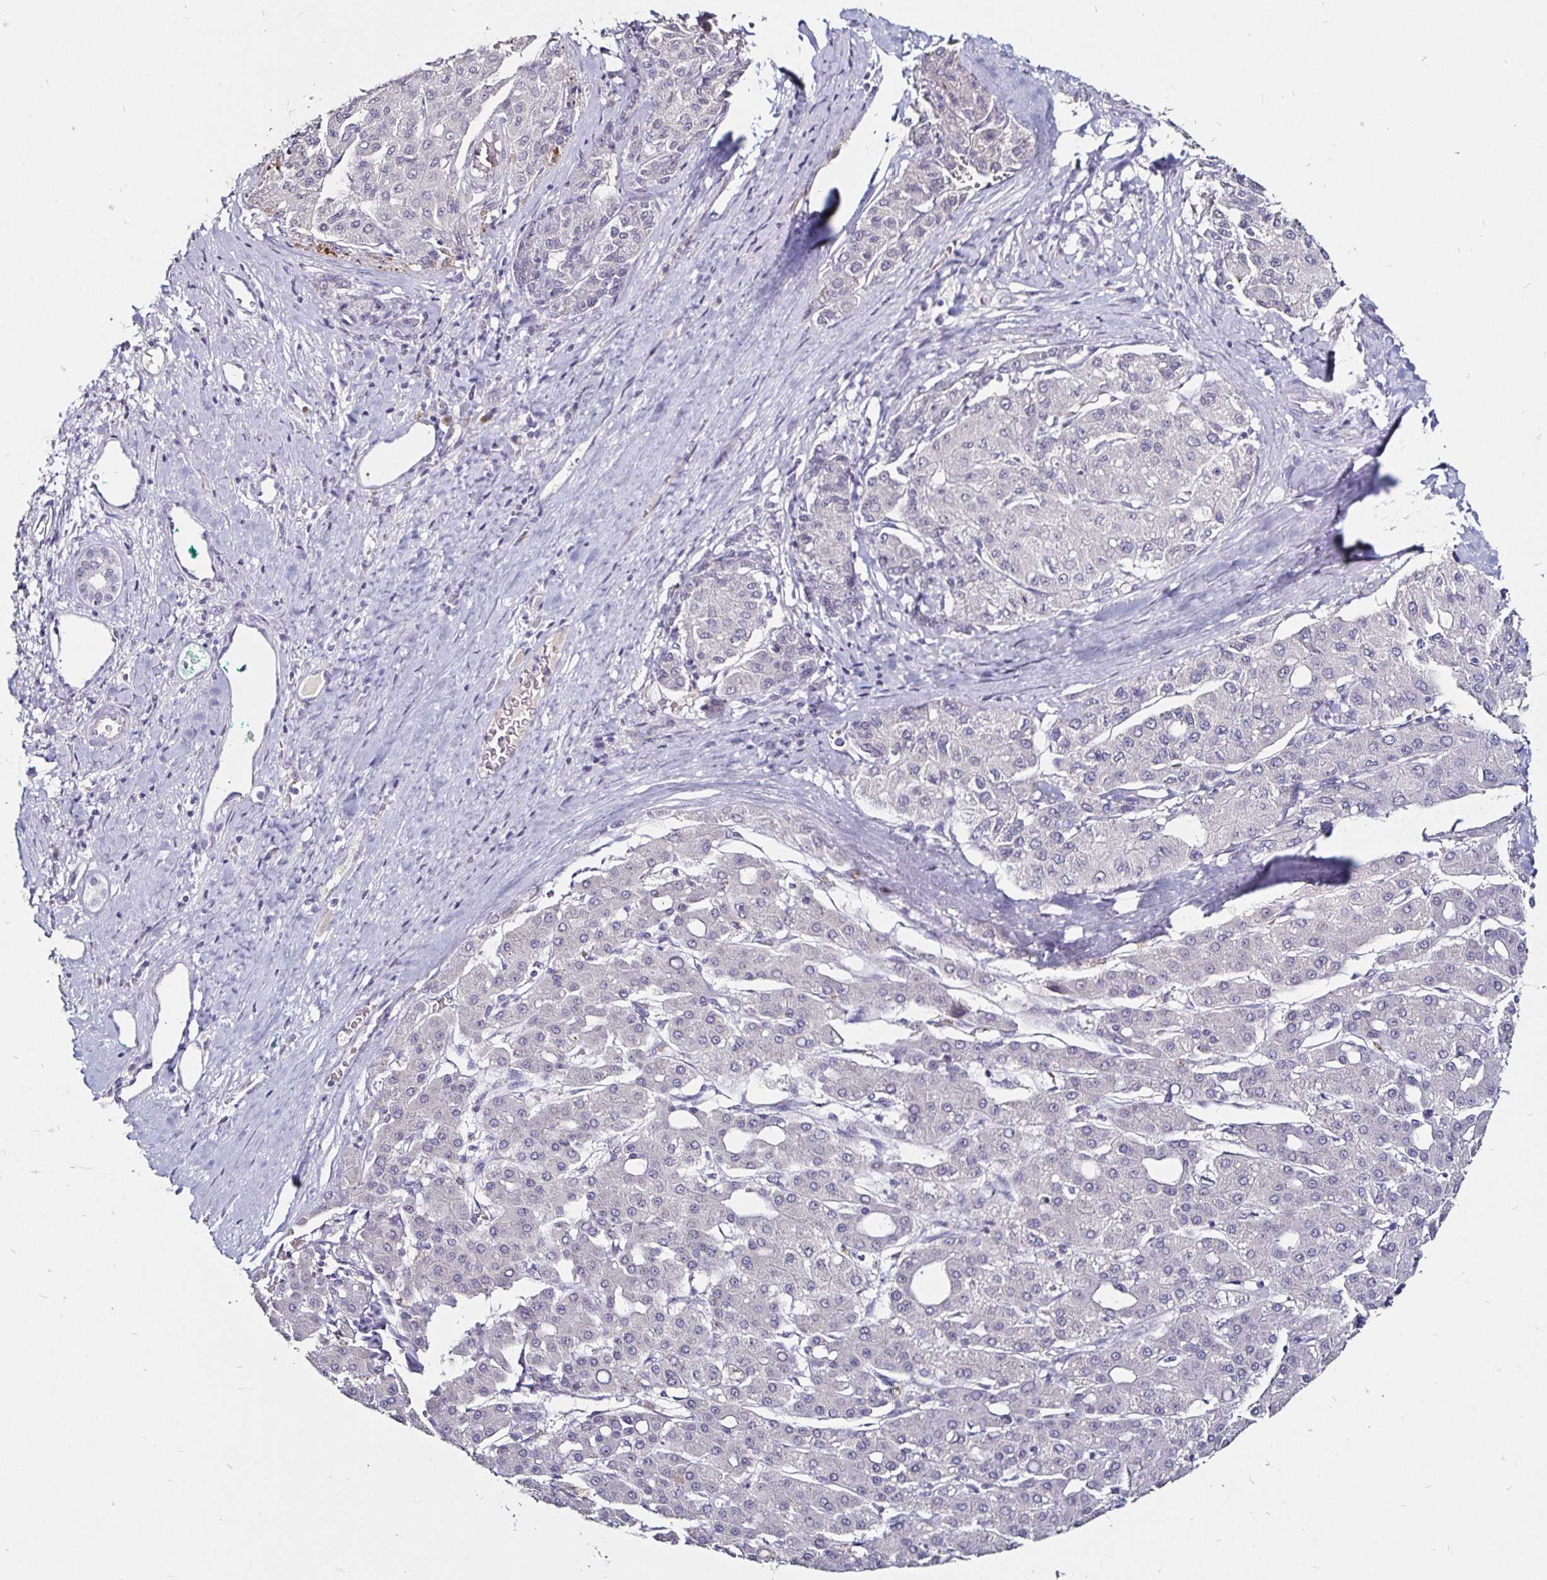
{"staining": {"intensity": "negative", "quantity": "none", "location": "none"}, "tissue": "liver cancer", "cell_type": "Tumor cells", "image_type": "cancer", "snomed": [{"axis": "morphology", "description": "Carcinoma, Hepatocellular, NOS"}, {"axis": "topography", "description": "Liver"}], "caption": "There is no significant positivity in tumor cells of liver cancer.", "gene": "FAIM2", "patient": {"sex": "male", "age": 65}}